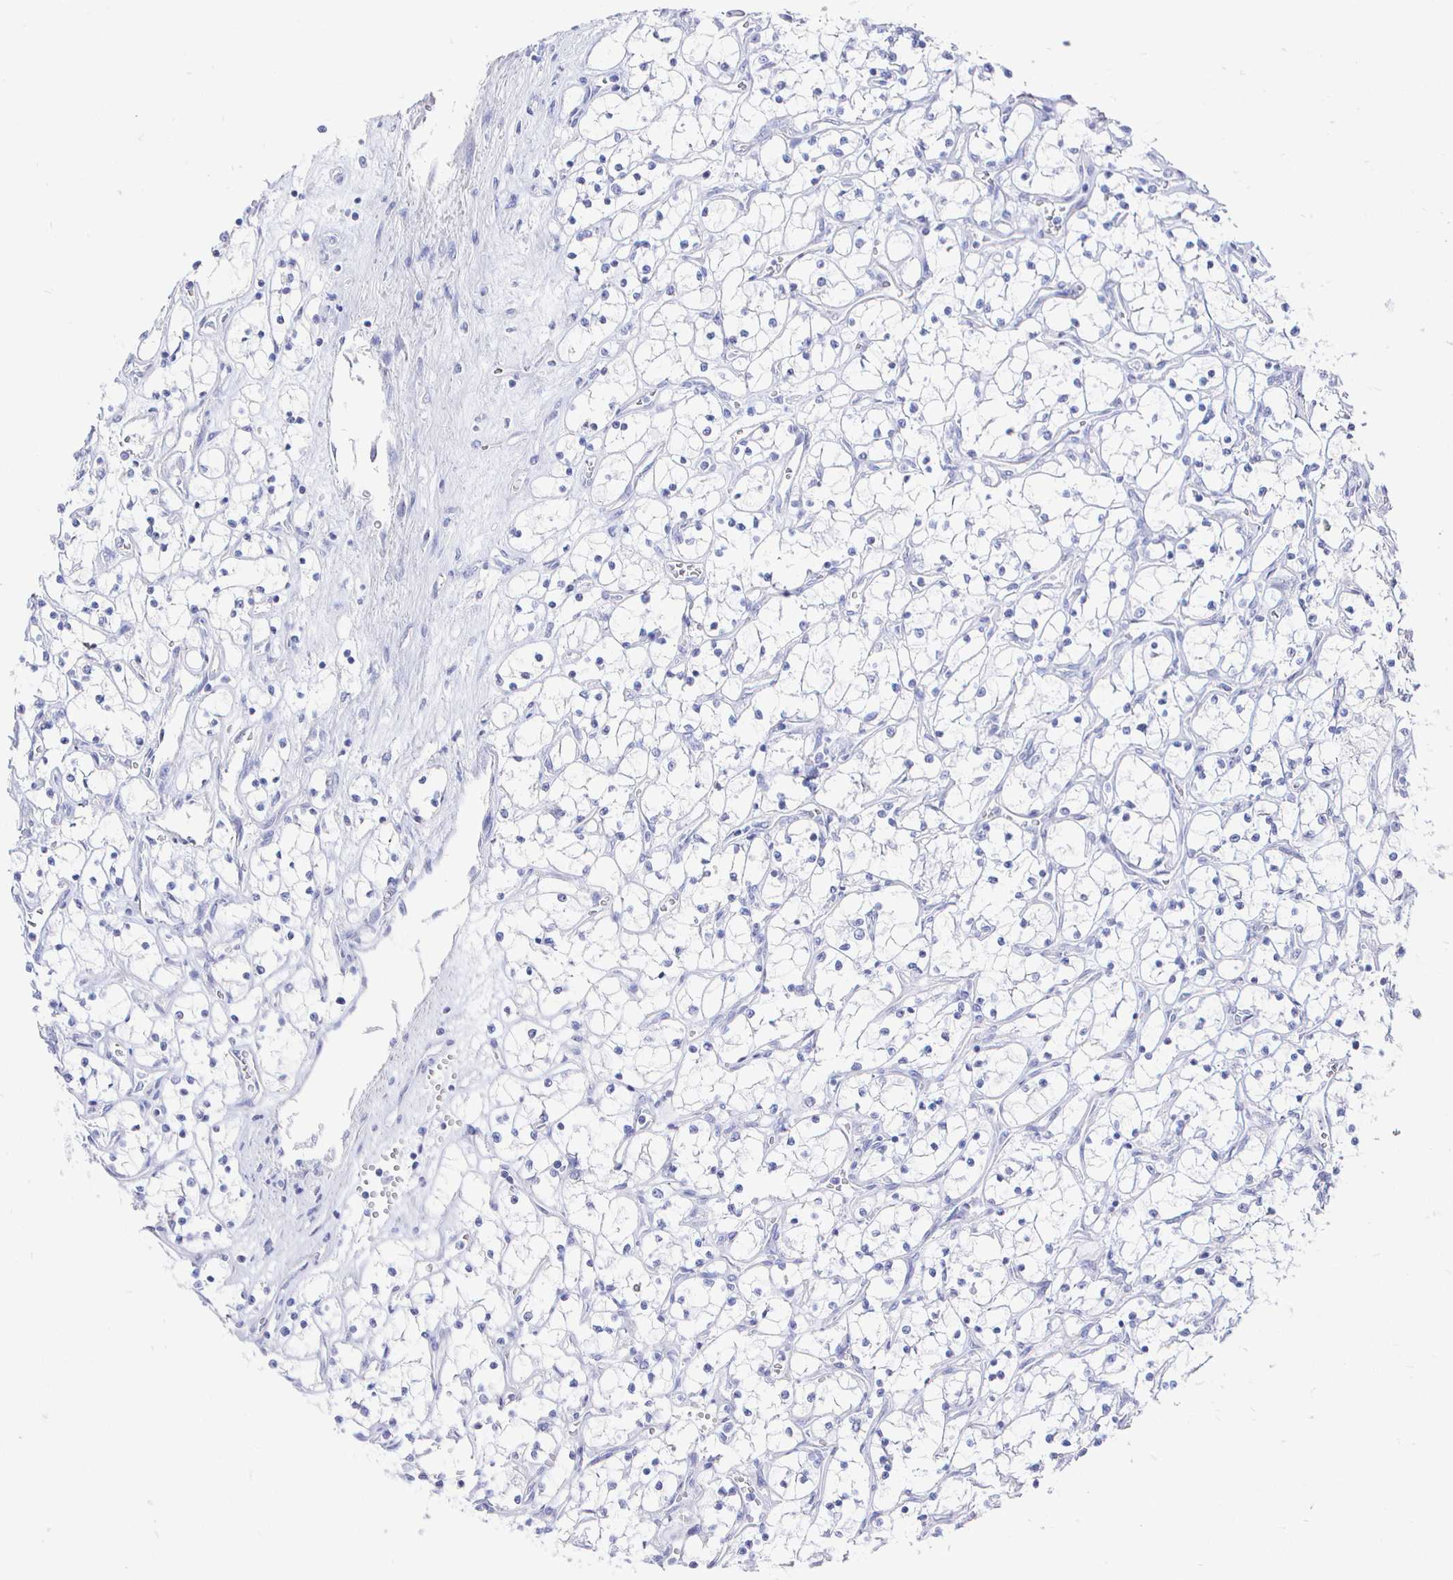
{"staining": {"intensity": "negative", "quantity": "none", "location": "none"}, "tissue": "renal cancer", "cell_type": "Tumor cells", "image_type": "cancer", "snomed": [{"axis": "morphology", "description": "Adenocarcinoma, NOS"}, {"axis": "topography", "description": "Kidney"}], "caption": "There is no significant expression in tumor cells of renal cancer (adenocarcinoma).", "gene": "CLCA1", "patient": {"sex": "female", "age": 69}}